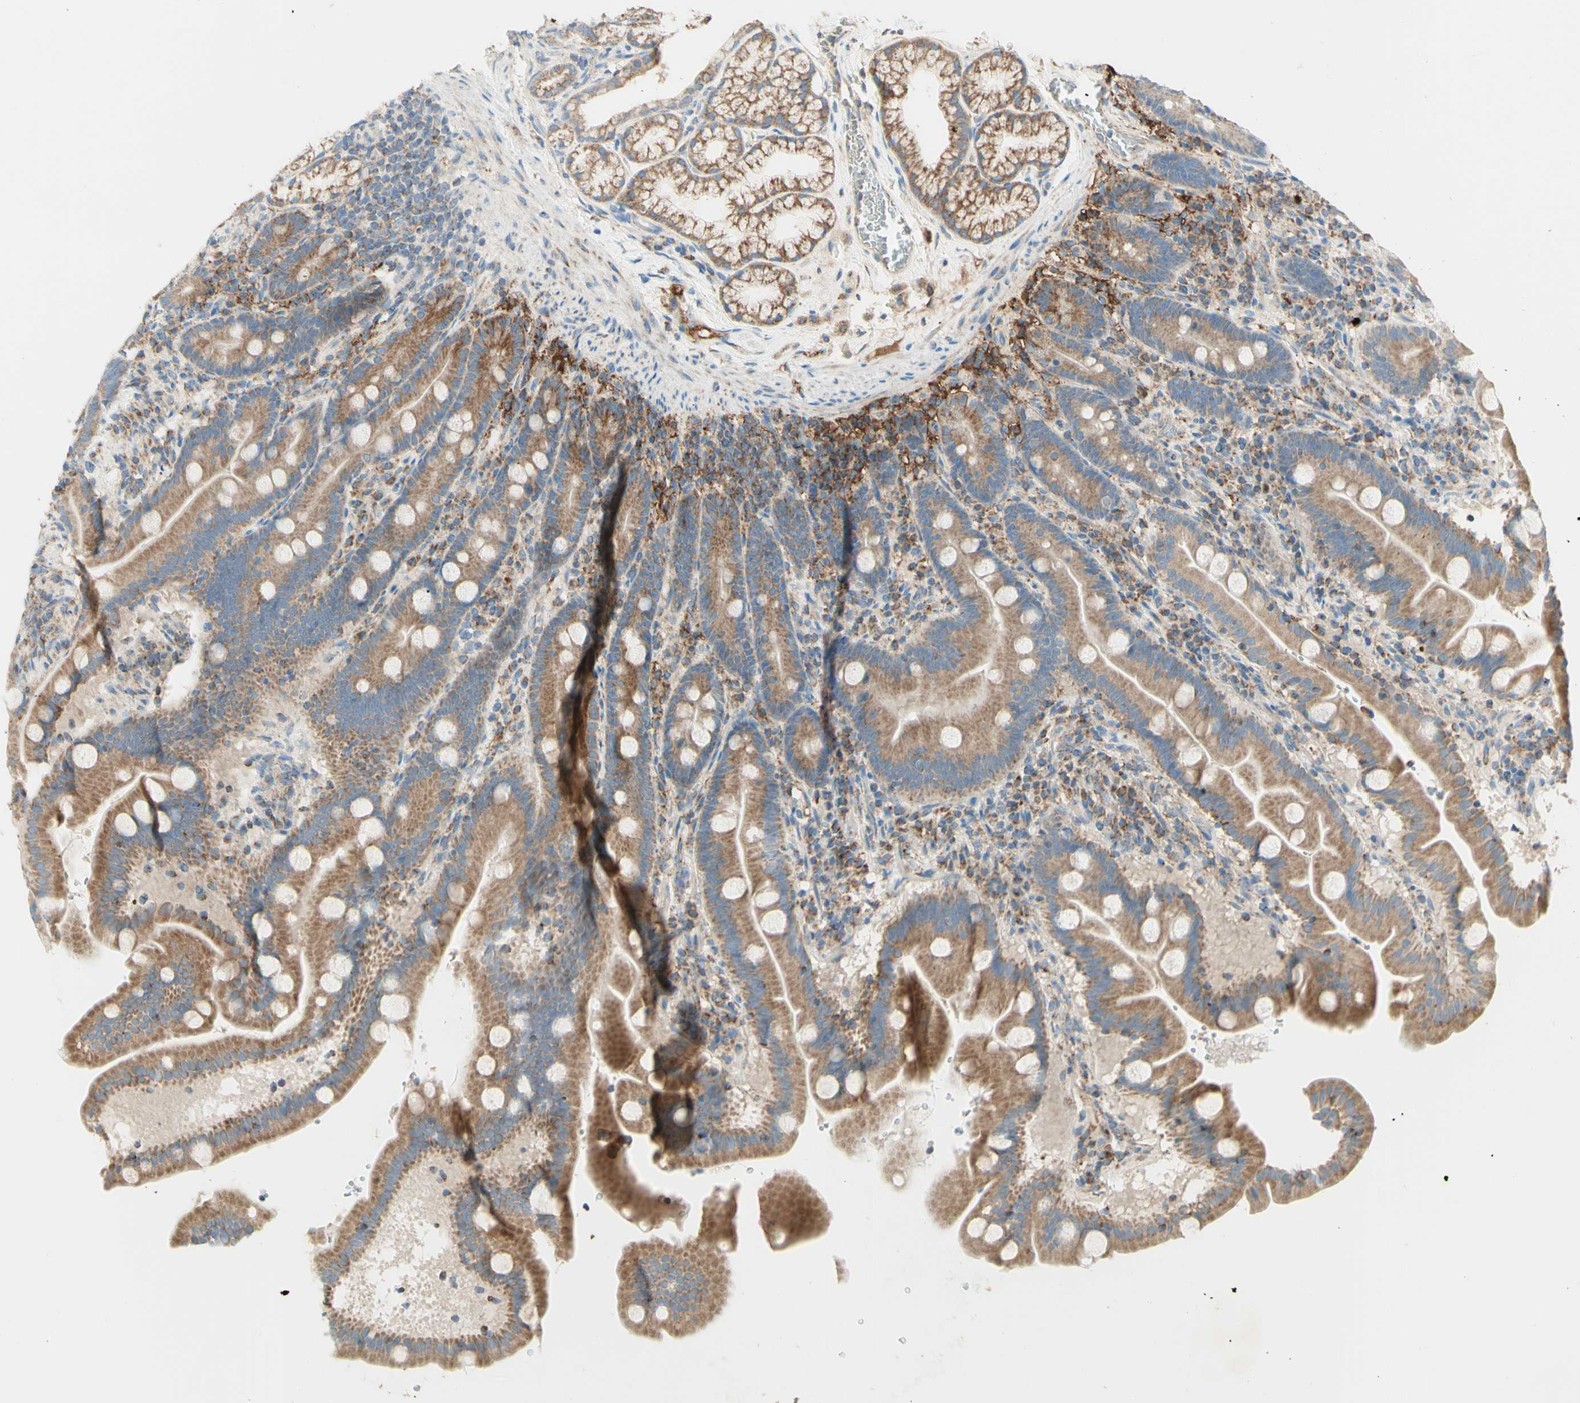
{"staining": {"intensity": "moderate", "quantity": ">75%", "location": "cytoplasmic/membranous"}, "tissue": "duodenum", "cell_type": "Glandular cells", "image_type": "normal", "snomed": [{"axis": "morphology", "description": "Normal tissue, NOS"}, {"axis": "topography", "description": "Duodenum"}], "caption": "Protein expression analysis of benign duodenum demonstrates moderate cytoplasmic/membranous expression in approximately >75% of glandular cells.", "gene": "ARMC10", "patient": {"sex": "male", "age": 54}}